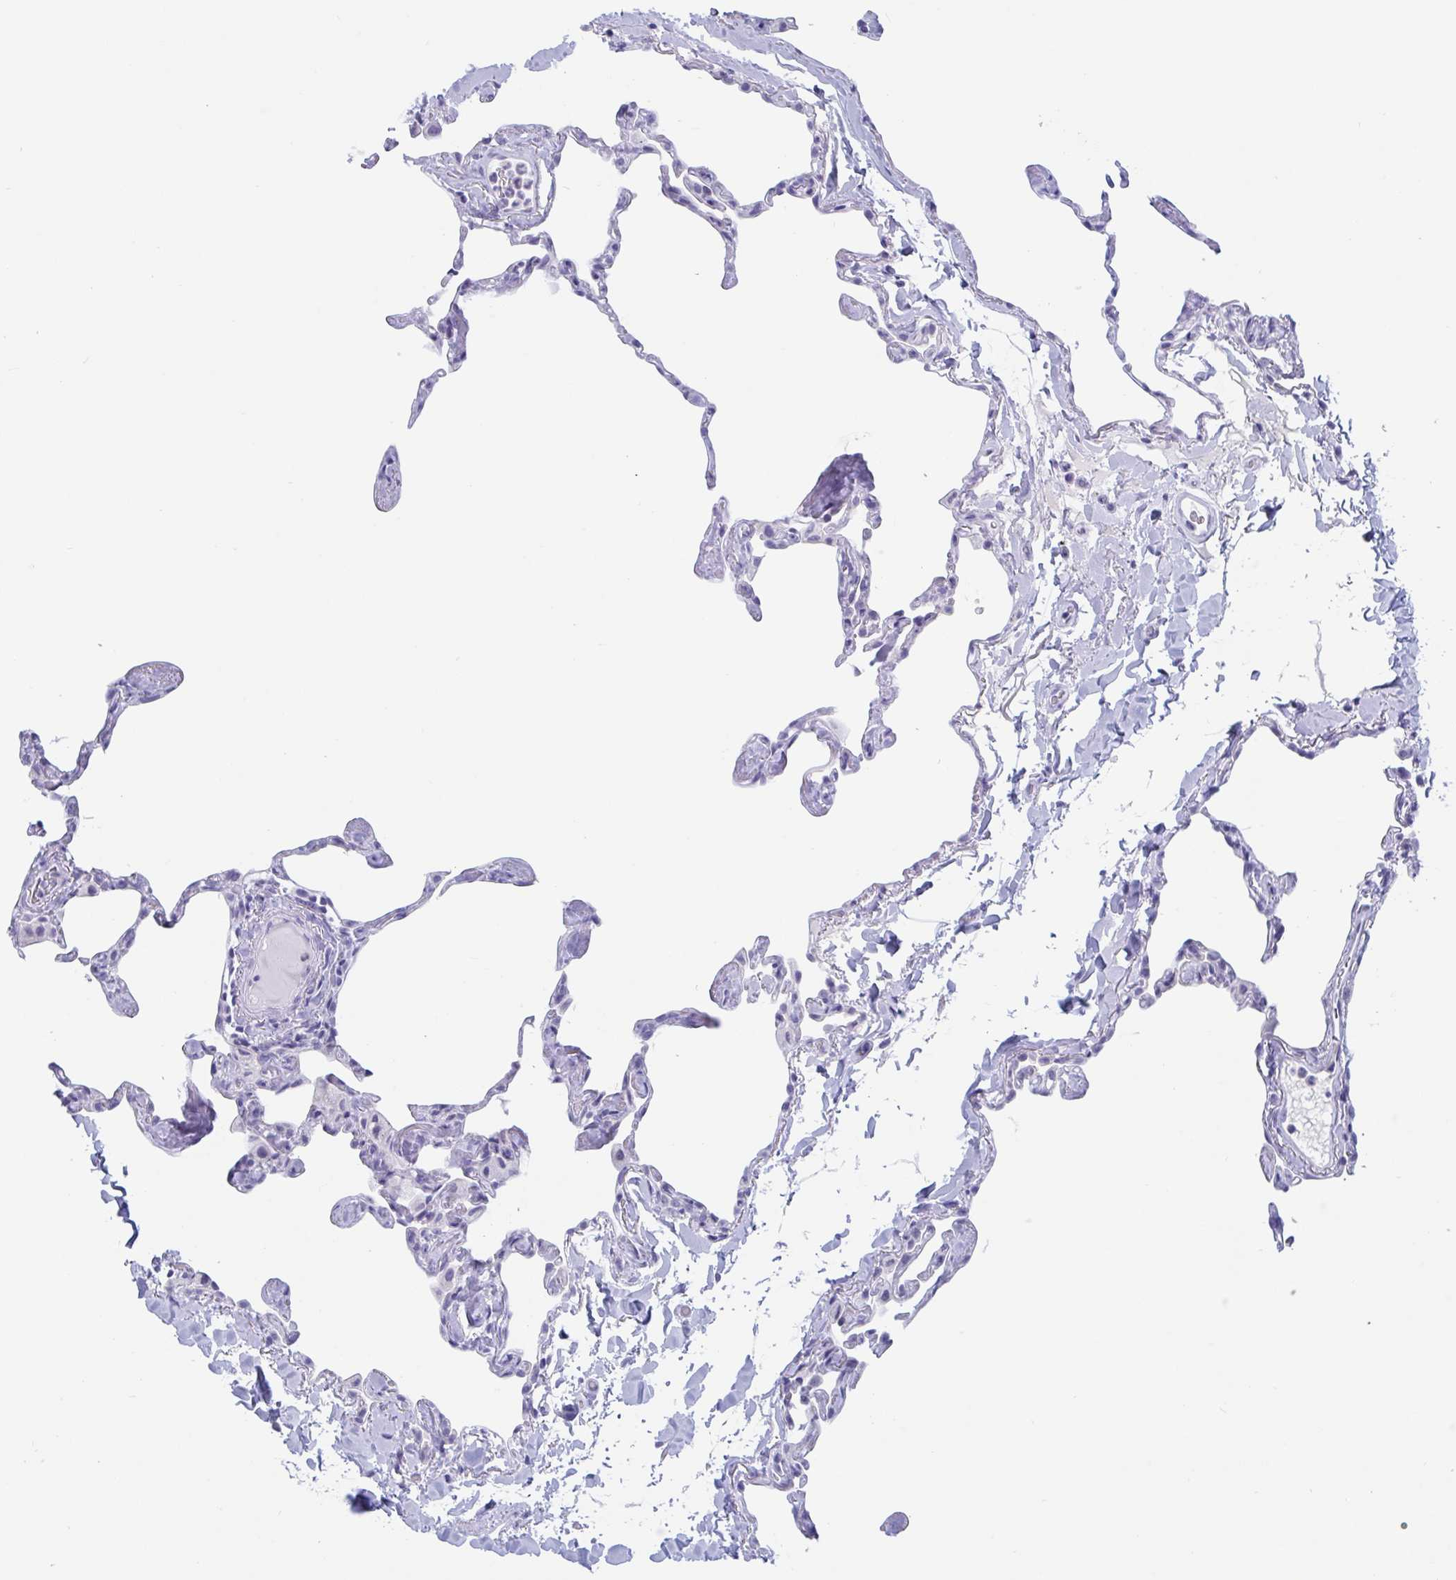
{"staining": {"intensity": "negative", "quantity": "none", "location": "none"}, "tissue": "lung", "cell_type": "Alveolar cells", "image_type": "normal", "snomed": [{"axis": "morphology", "description": "Normal tissue, NOS"}, {"axis": "topography", "description": "Lung"}], "caption": "Immunohistochemistry image of benign lung: human lung stained with DAB exhibits no significant protein positivity in alveolar cells.", "gene": "CDX4", "patient": {"sex": "male", "age": 65}}